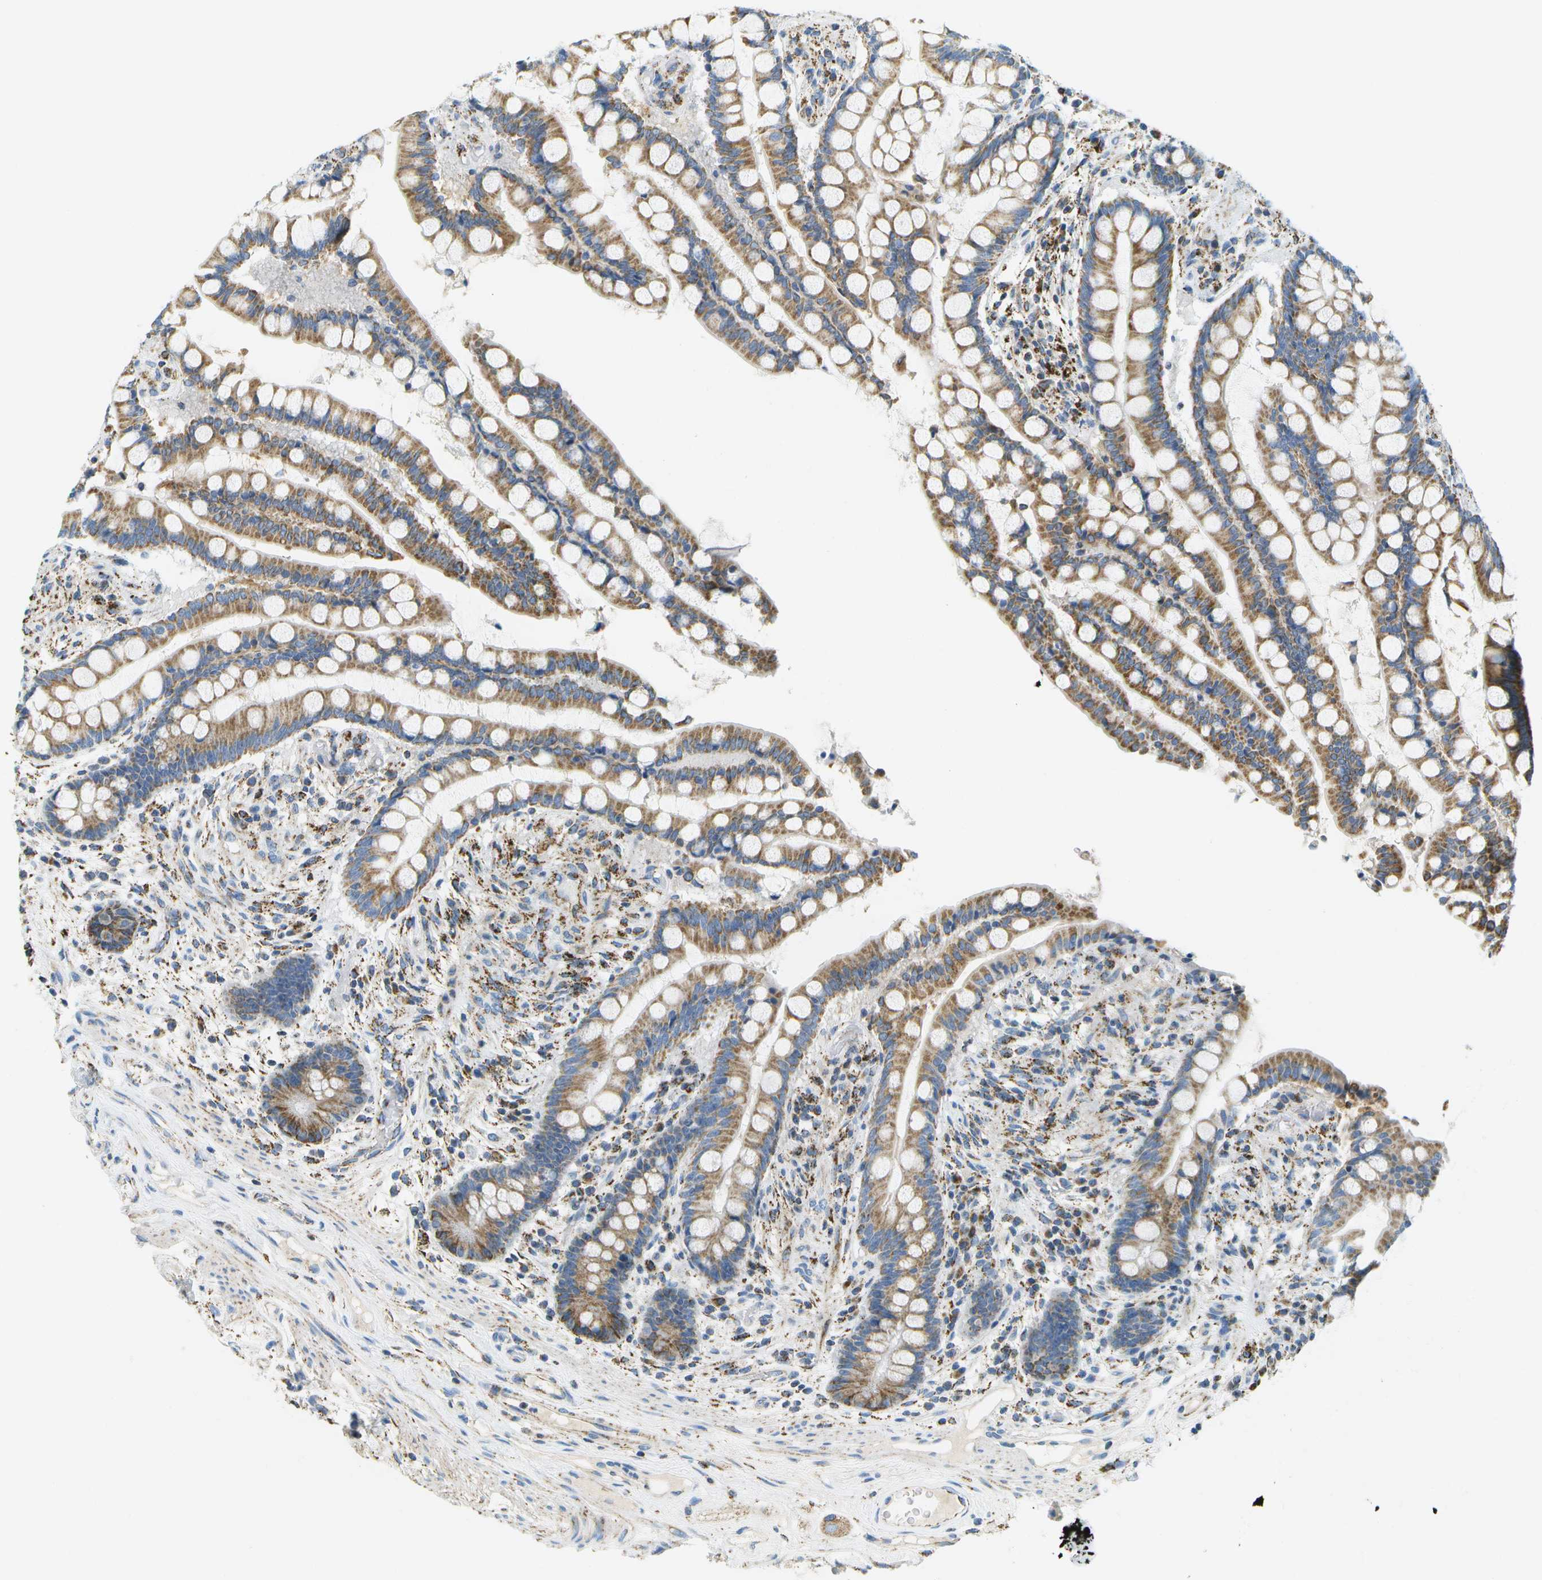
{"staining": {"intensity": "weak", "quantity": "25%-75%", "location": "cytoplasmic/membranous"}, "tissue": "colon", "cell_type": "Endothelial cells", "image_type": "normal", "snomed": [{"axis": "morphology", "description": "Normal tissue, NOS"}, {"axis": "topography", "description": "Colon"}], "caption": "Colon stained with DAB immunohistochemistry (IHC) demonstrates low levels of weak cytoplasmic/membranous staining in approximately 25%-75% of endothelial cells. Using DAB (3,3'-diaminobenzidine) (brown) and hematoxylin (blue) stains, captured at high magnification using brightfield microscopy.", "gene": "HLCS", "patient": {"sex": "male", "age": 73}}